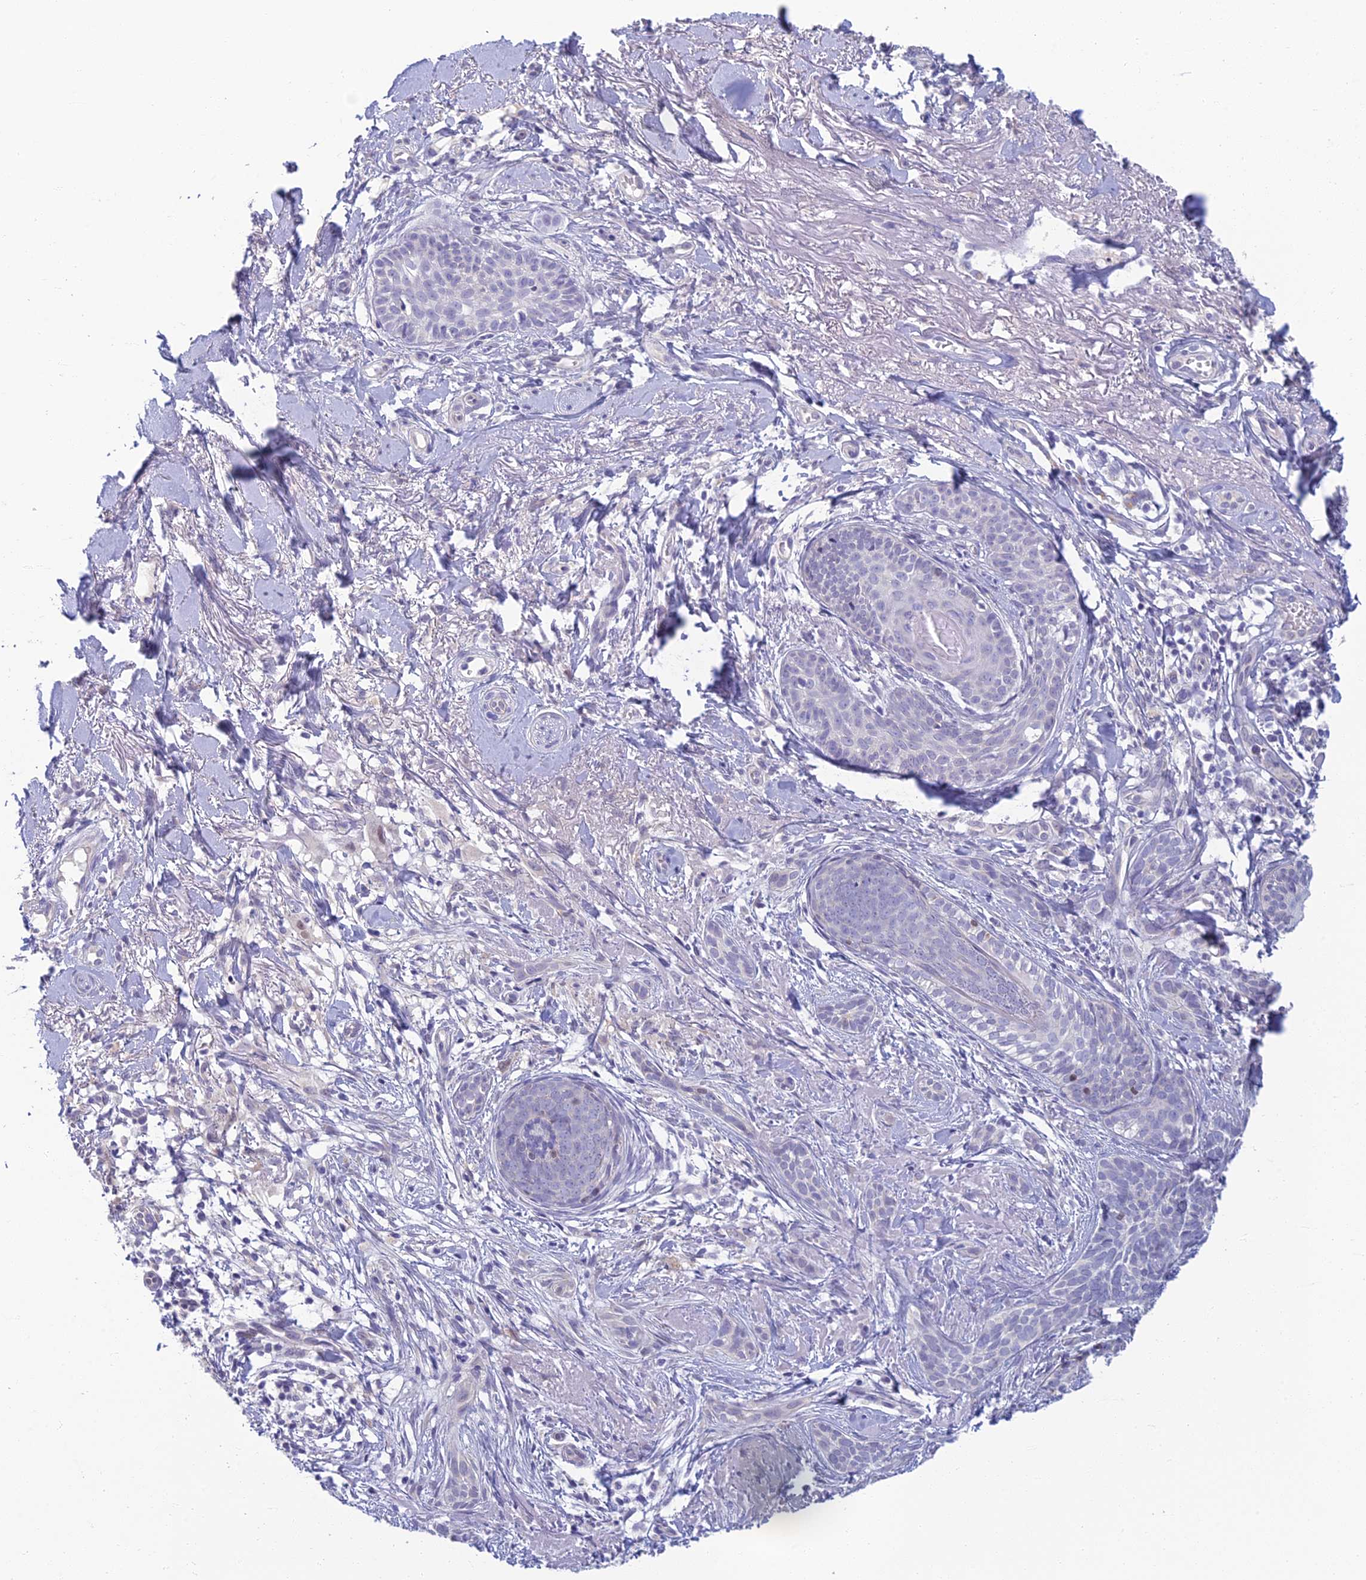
{"staining": {"intensity": "negative", "quantity": "none", "location": "none"}, "tissue": "skin cancer", "cell_type": "Tumor cells", "image_type": "cancer", "snomed": [{"axis": "morphology", "description": "Basal cell carcinoma"}, {"axis": "topography", "description": "Skin"}], "caption": "Tumor cells are negative for brown protein staining in skin cancer (basal cell carcinoma).", "gene": "SLC25A41", "patient": {"sex": "female", "age": 76}}